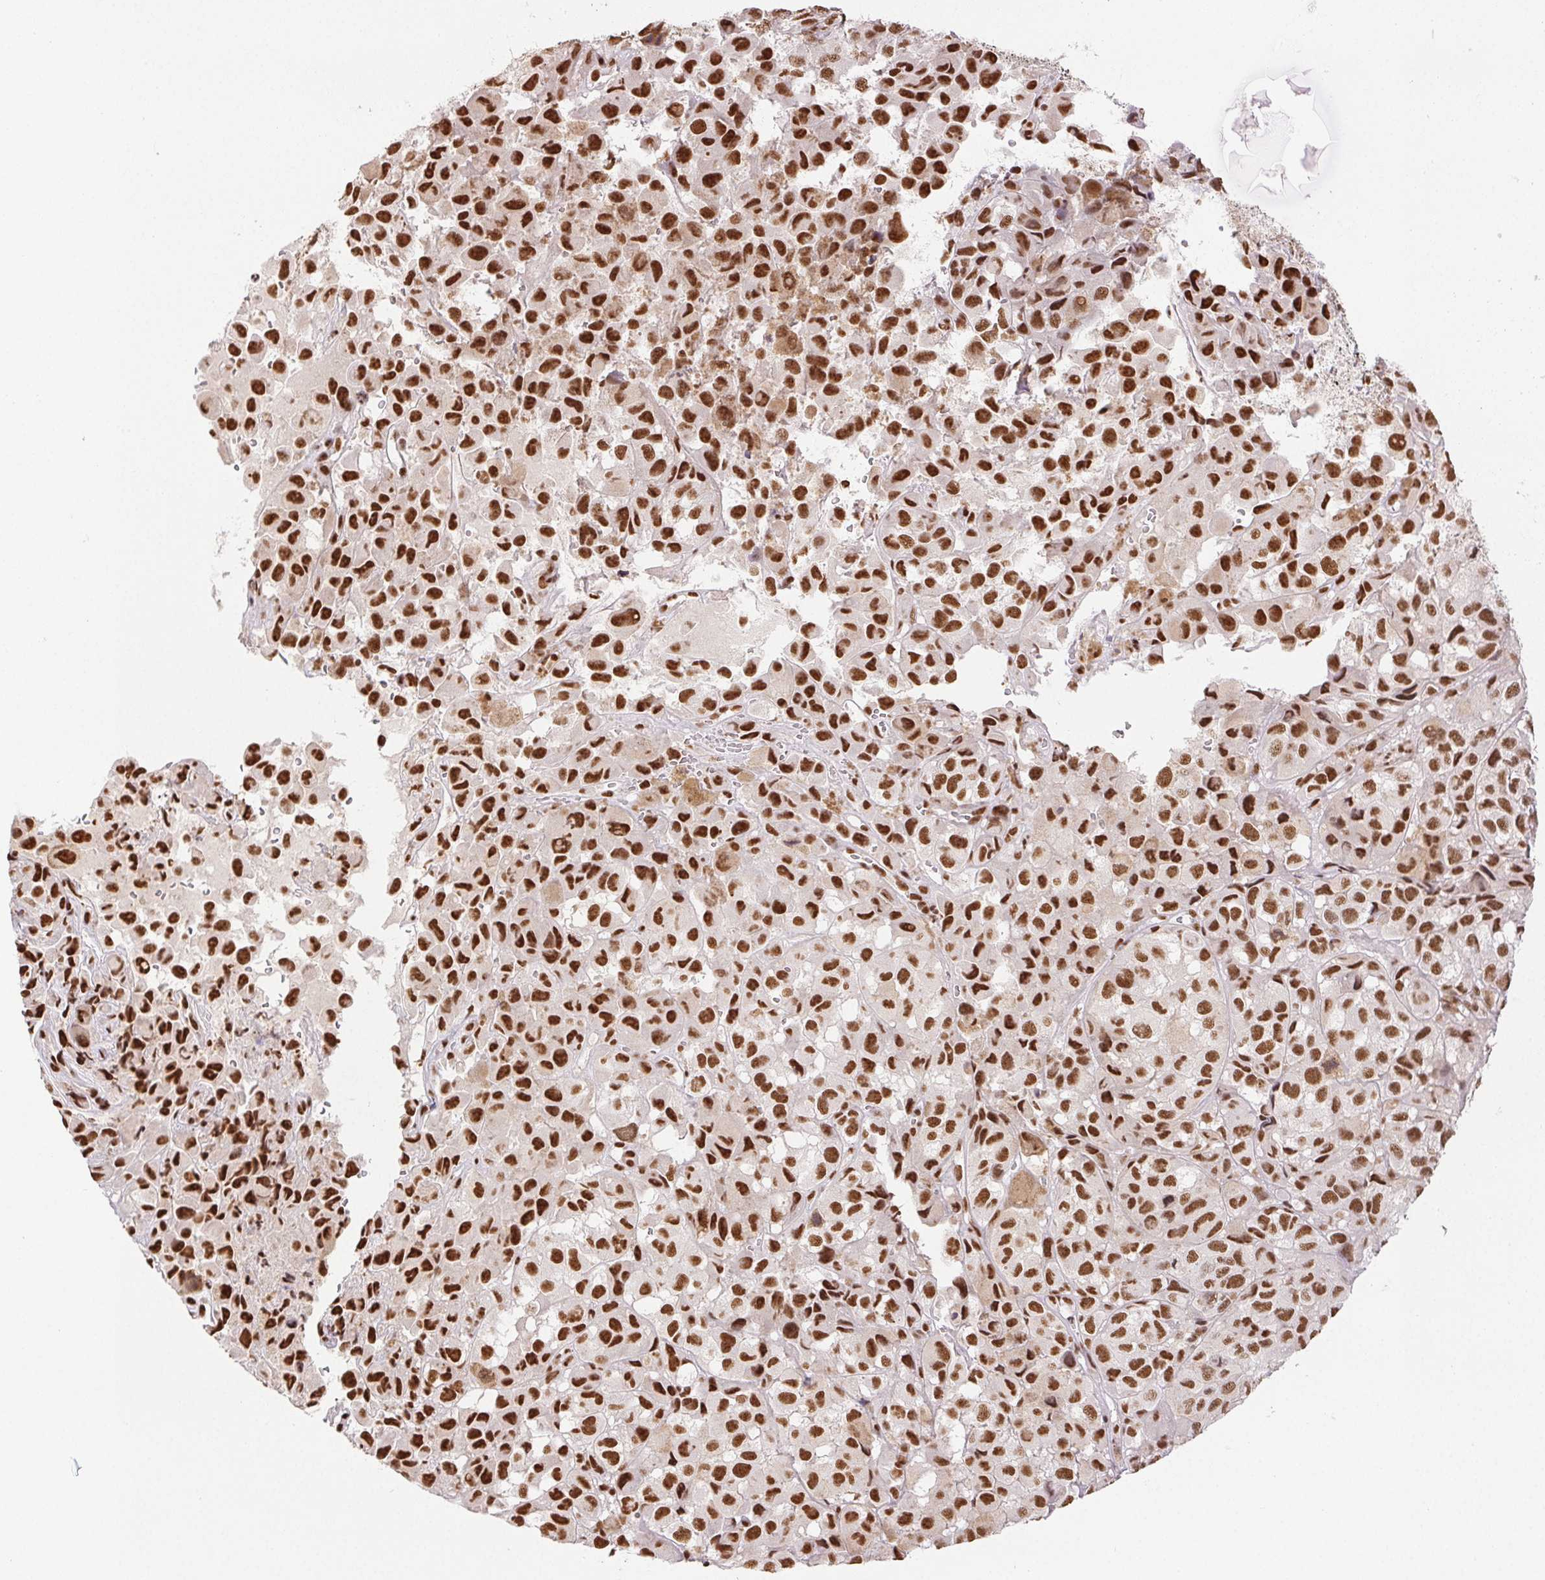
{"staining": {"intensity": "strong", "quantity": ">75%", "location": "nuclear"}, "tissue": "melanoma", "cell_type": "Tumor cells", "image_type": "cancer", "snomed": [{"axis": "morphology", "description": "Malignant melanoma, NOS"}, {"axis": "topography", "description": "Skin"}], "caption": "IHC of human melanoma shows high levels of strong nuclear positivity in approximately >75% of tumor cells. Immunohistochemistry (ihc) stains the protein of interest in brown and the nuclei are stained blue.", "gene": "IK", "patient": {"sex": "male", "age": 93}}